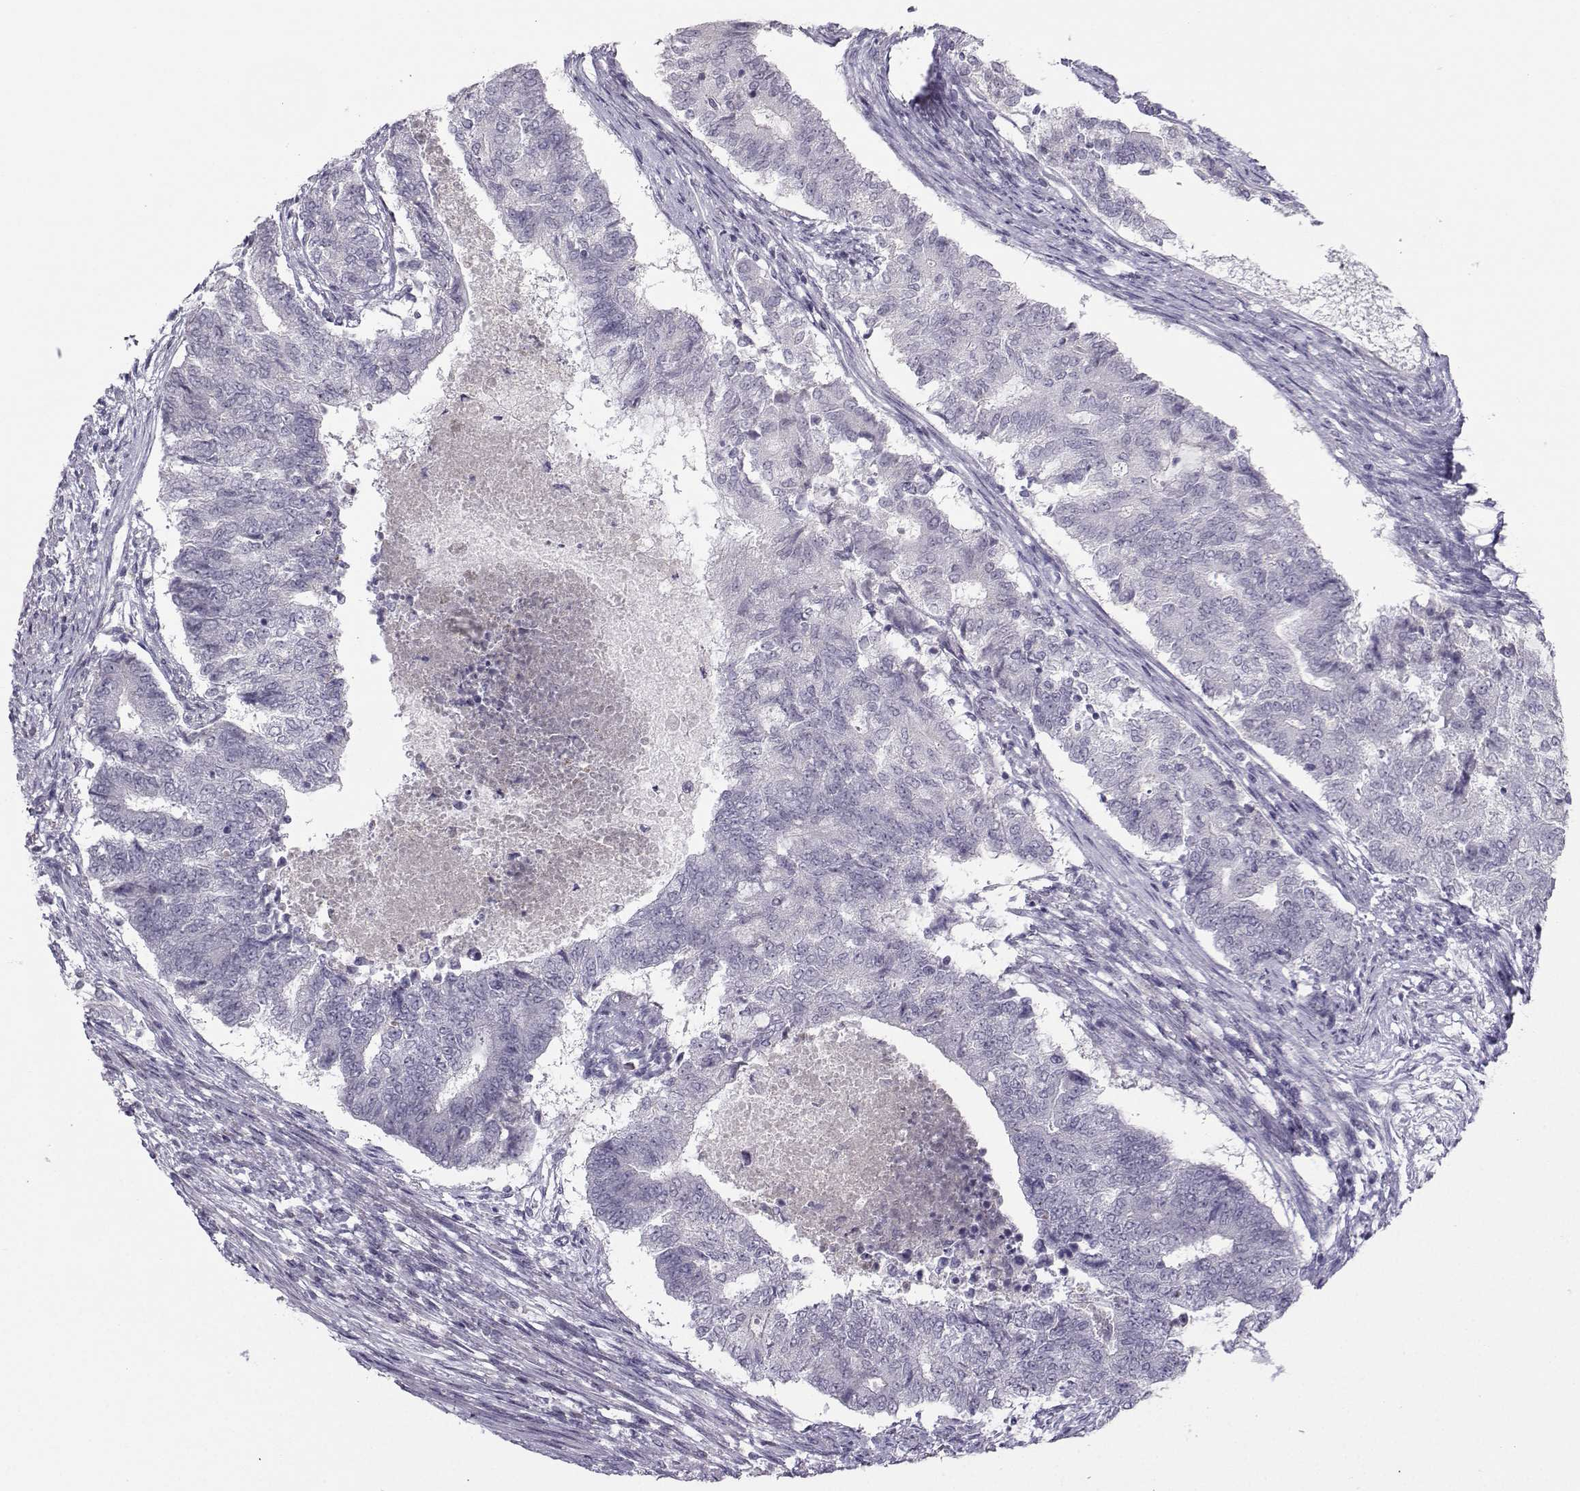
{"staining": {"intensity": "negative", "quantity": "none", "location": "none"}, "tissue": "endometrial cancer", "cell_type": "Tumor cells", "image_type": "cancer", "snomed": [{"axis": "morphology", "description": "Adenocarcinoma, NOS"}, {"axis": "topography", "description": "Endometrium"}], "caption": "Endometrial cancer (adenocarcinoma) stained for a protein using IHC reveals no staining tumor cells.", "gene": "LHX1", "patient": {"sex": "female", "age": 65}}